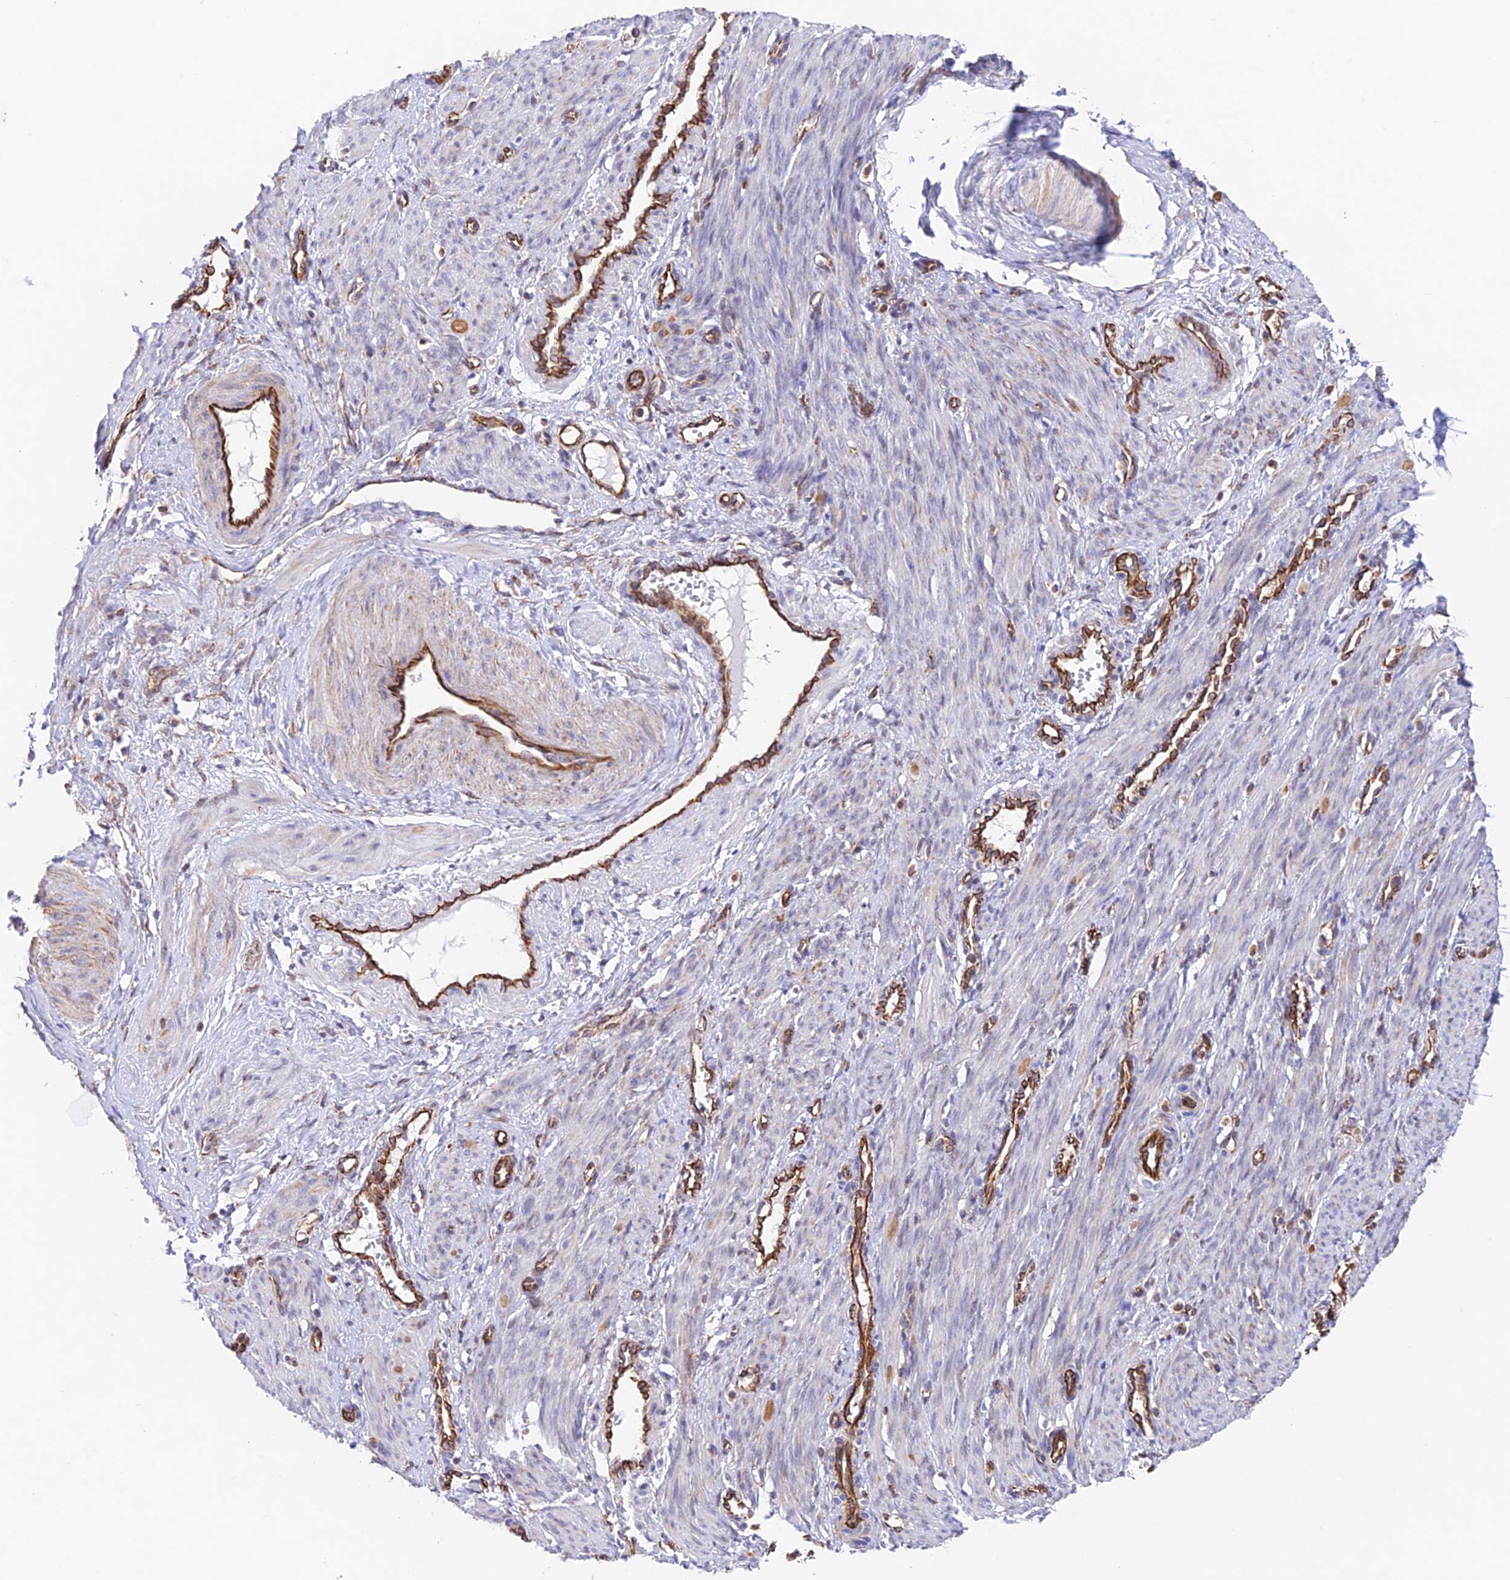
{"staining": {"intensity": "negative", "quantity": "none", "location": "none"}, "tissue": "smooth muscle", "cell_type": "Smooth muscle cells", "image_type": "normal", "snomed": [{"axis": "morphology", "description": "Normal tissue, NOS"}, {"axis": "topography", "description": "Endometrium"}], "caption": "Smooth muscle cells show no significant protein positivity in benign smooth muscle. (IHC, brightfield microscopy, high magnification).", "gene": "ZNF652", "patient": {"sex": "female", "age": 33}}